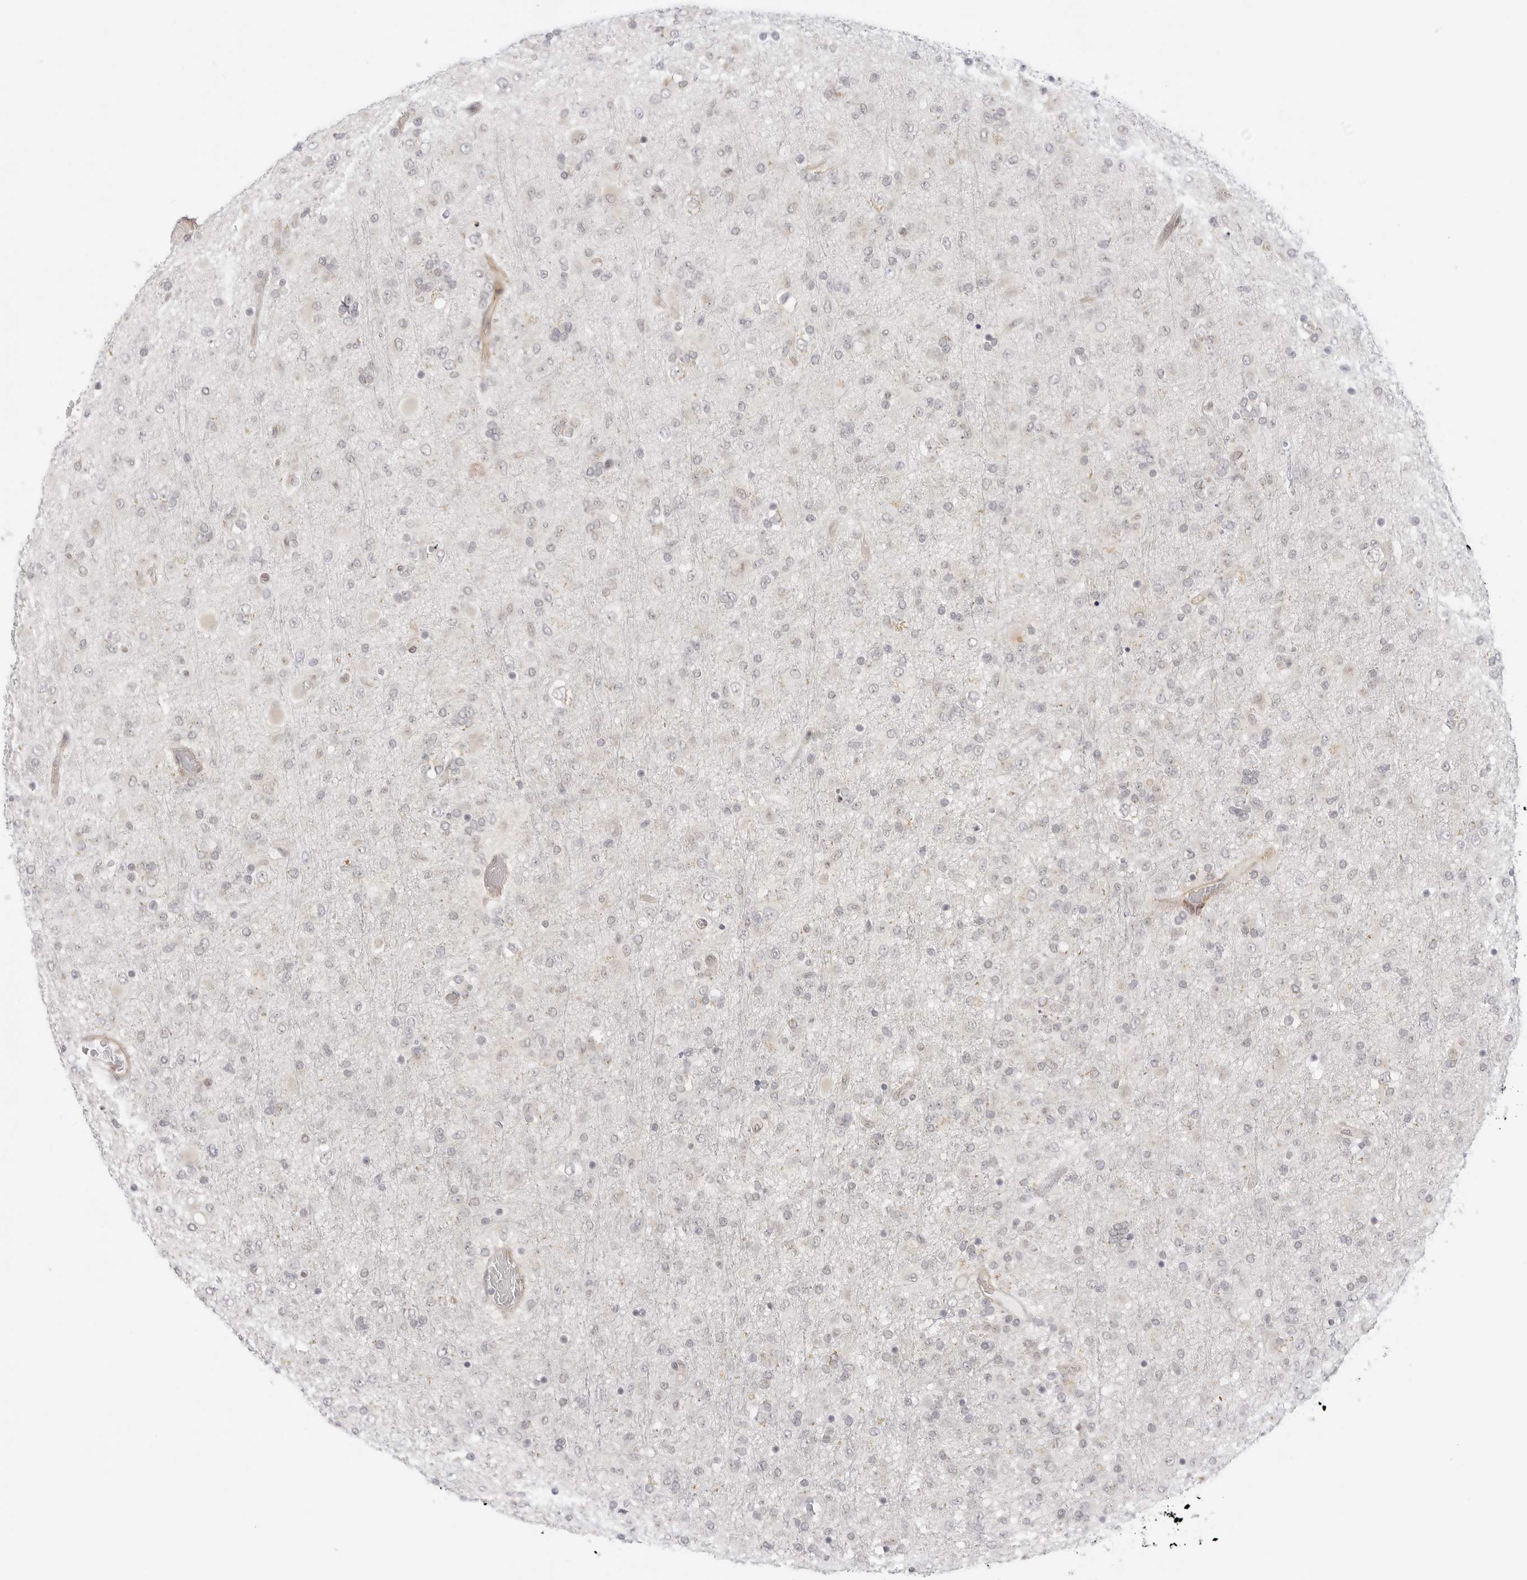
{"staining": {"intensity": "negative", "quantity": "none", "location": "none"}, "tissue": "glioma", "cell_type": "Tumor cells", "image_type": "cancer", "snomed": [{"axis": "morphology", "description": "Glioma, malignant, Low grade"}, {"axis": "topography", "description": "Brain"}], "caption": "This is an immunohistochemistry histopathology image of human glioma. There is no expression in tumor cells.", "gene": "TCP1", "patient": {"sex": "male", "age": 65}}